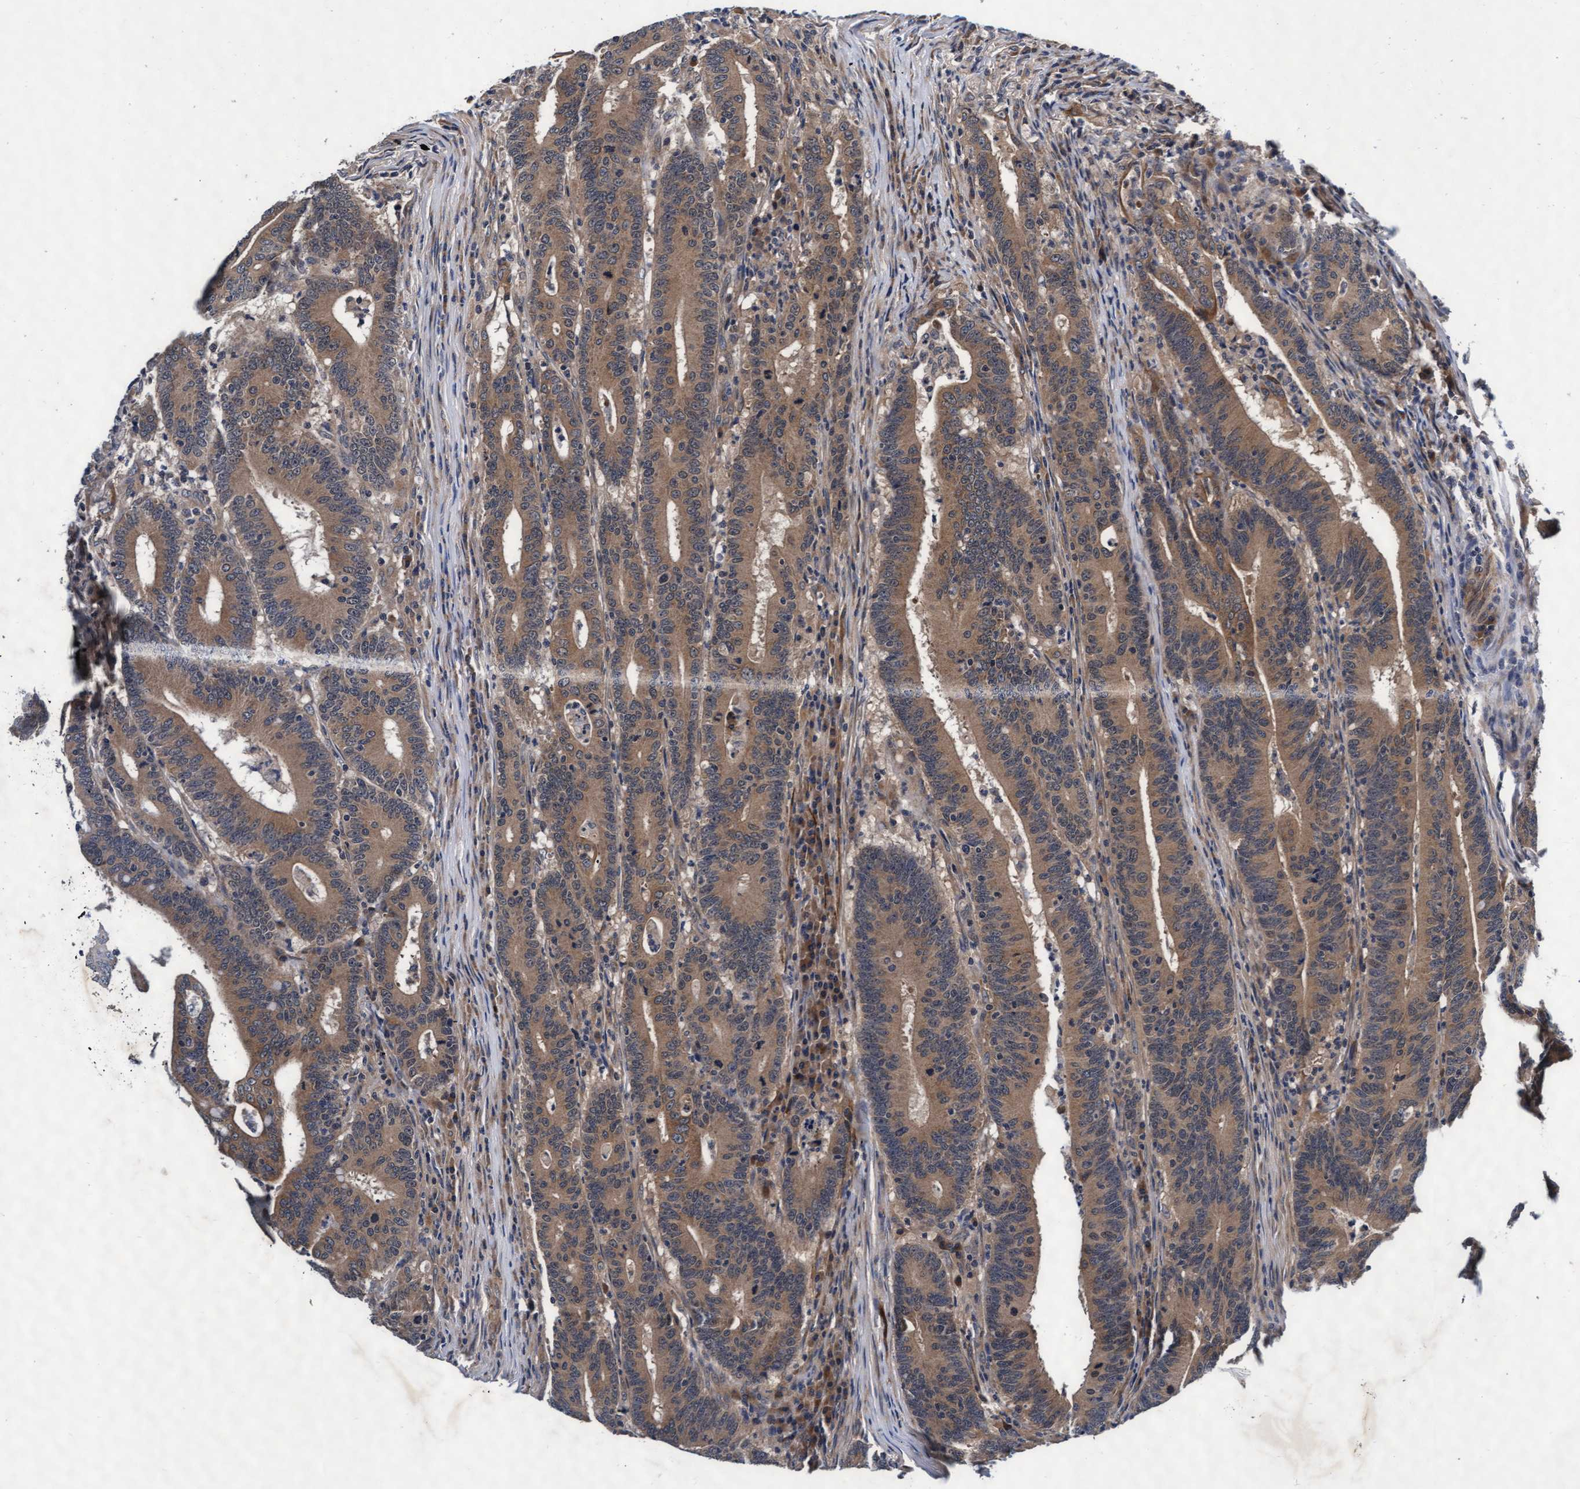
{"staining": {"intensity": "moderate", "quantity": ">75%", "location": "cytoplasmic/membranous"}, "tissue": "colorectal cancer", "cell_type": "Tumor cells", "image_type": "cancer", "snomed": [{"axis": "morphology", "description": "Adenocarcinoma, NOS"}, {"axis": "topography", "description": "Colon"}], "caption": "Protein expression analysis of human adenocarcinoma (colorectal) reveals moderate cytoplasmic/membranous staining in approximately >75% of tumor cells.", "gene": "EFCAB13", "patient": {"sex": "female", "age": 66}}